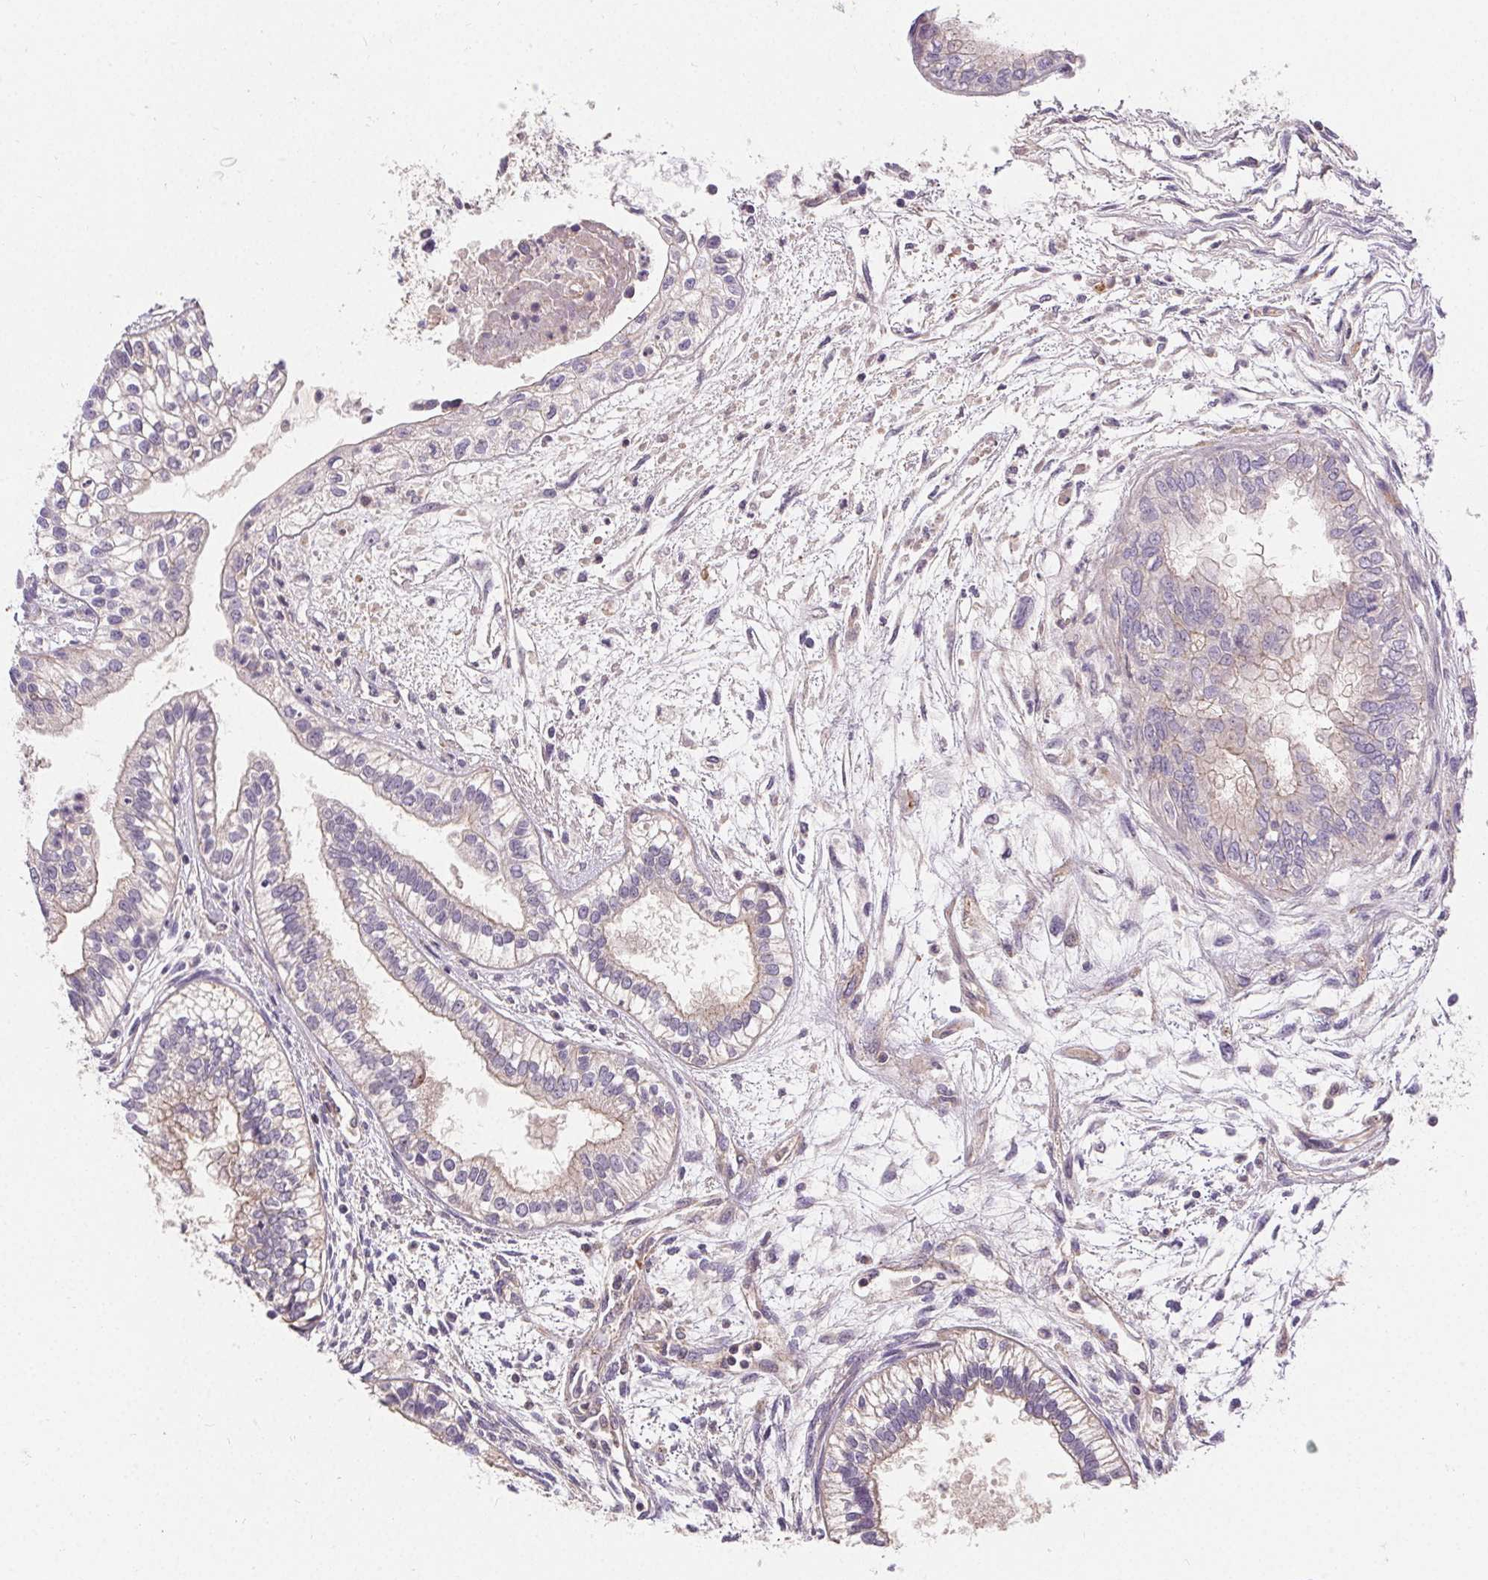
{"staining": {"intensity": "weak", "quantity": "<25%", "location": "cytoplasmic/membranous"}, "tissue": "testis cancer", "cell_type": "Tumor cells", "image_type": "cancer", "snomed": [{"axis": "morphology", "description": "Carcinoma, Embryonal, NOS"}, {"axis": "topography", "description": "Testis"}], "caption": "Immunohistochemistry of testis cancer reveals no staining in tumor cells. Brightfield microscopy of immunohistochemistry (IHC) stained with DAB (brown) and hematoxylin (blue), captured at high magnification.", "gene": "APLP1", "patient": {"sex": "male", "age": 37}}